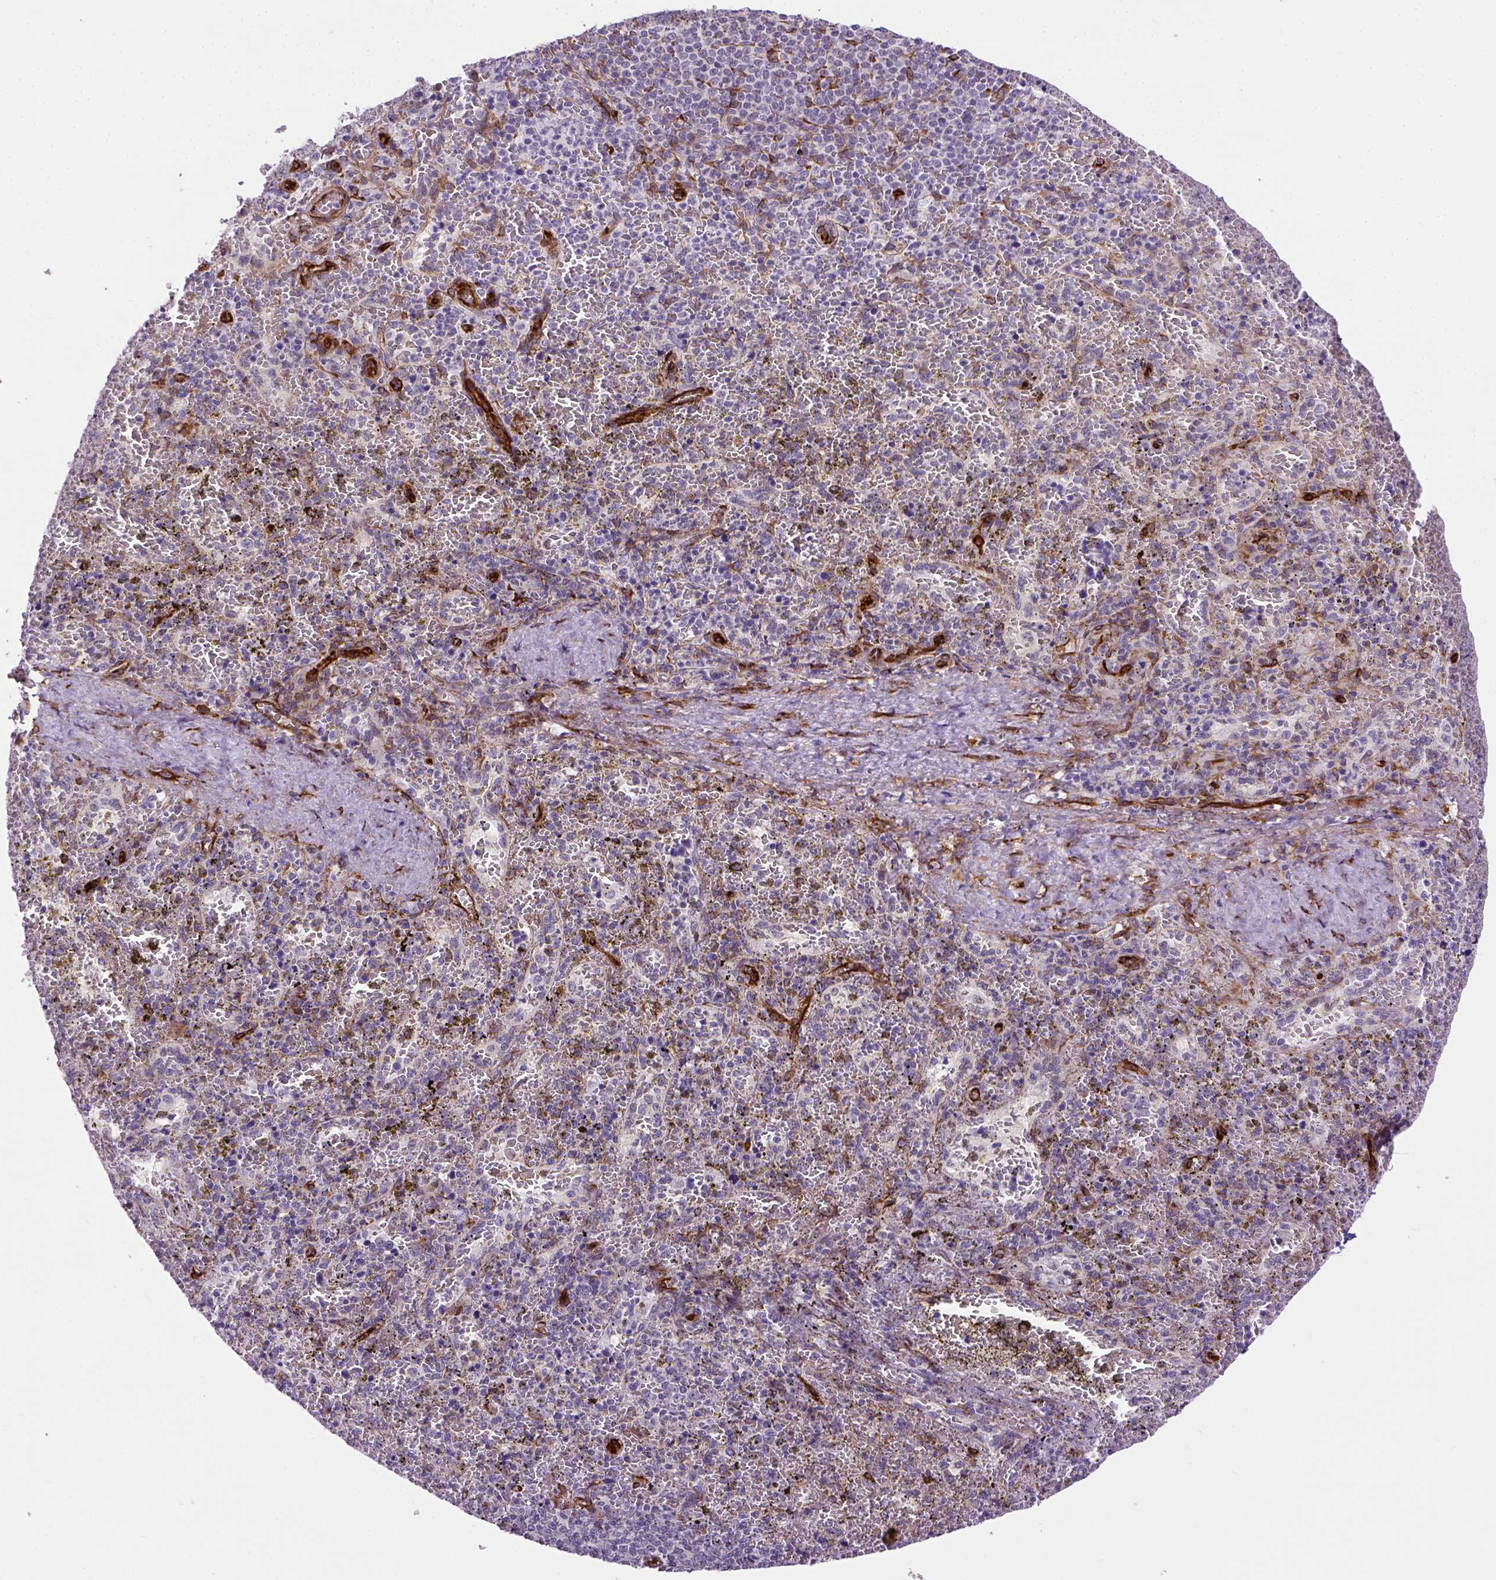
{"staining": {"intensity": "moderate", "quantity": "<25%", "location": "cytoplasmic/membranous"}, "tissue": "spleen", "cell_type": "Cells in red pulp", "image_type": "normal", "snomed": [{"axis": "morphology", "description": "Normal tissue, NOS"}, {"axis": "topography", "description": "Spleen"}], "caption": "A brown stain shows moderate cytoplasmic/membranous positivity of a protein in cells in red pulp of unremarkable human spleen.", "gene": "KAZN", "patient": {"sex": "female", "age": 50}}